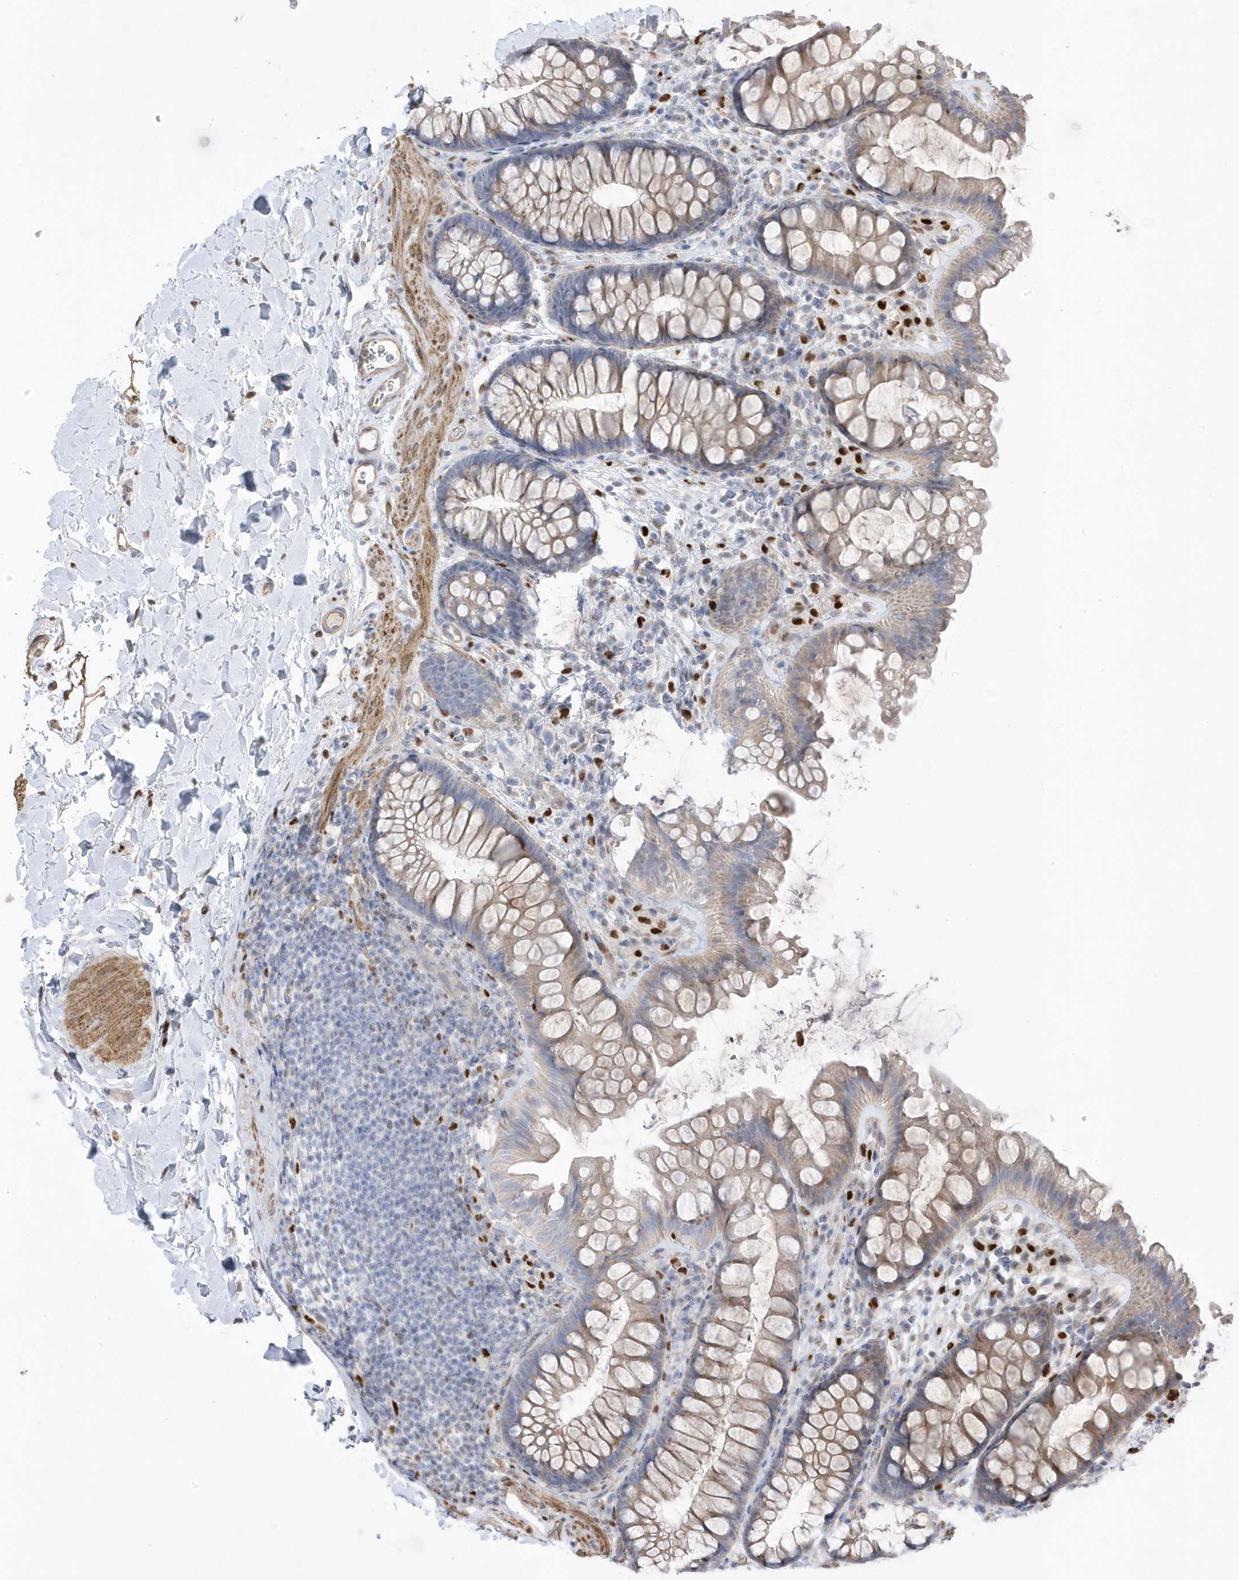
{"staining": {"intensity": "moderate", "quantity": ">75%", "location": "cytoplasmic/membranous"}, "tissue": "colon", "cell_type": "Endothelial cells", "image_type": "normal", "snomed": [{"axis": "morphology", "description": "Normal tissue, NOS"}, {"axis": "topography", "description": "Colon"}], "caption": "Protein expression analysis of benign human colon reveals moderate cytoplasmic/membranous staining in about >75% of endothelial cells. The staining was performed using DAB, with brown indicating positive protein expression. Nuclei are stained blue with hematoxylin.", "gene": "GTPBP6", "patient": {"sex": "female", "age": 62}}